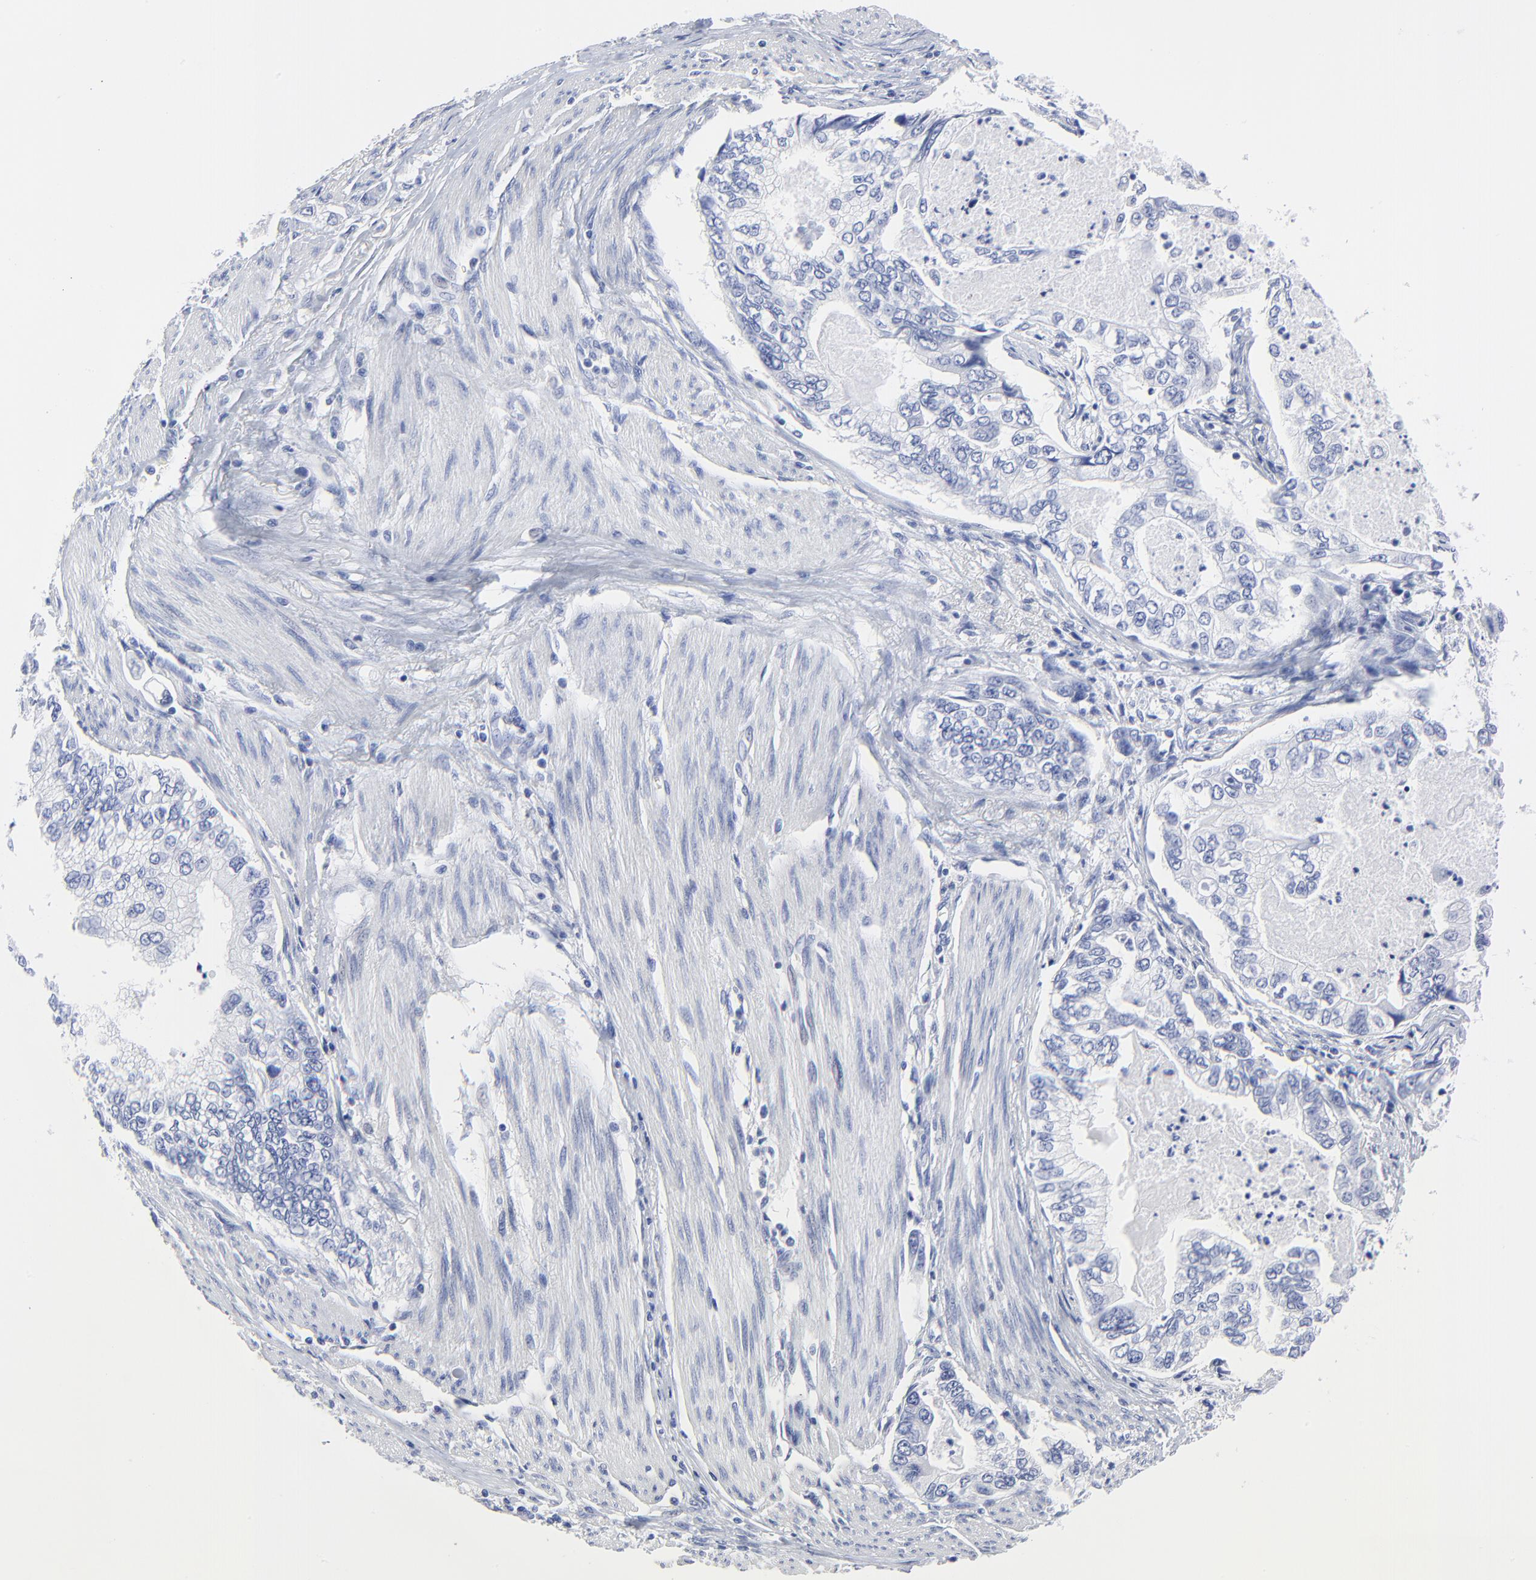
{"staining": {"intensity": "negative", "quantity": "none", "location": "none"}, "tissue": "stomach cancer", "cell_type": "Tumor cells", "image_type": "cancer", "snomed": [{"axis": "morphology", "description": "Adenocarcinoma, NOS"}, {"axis": "topography", "description": "Pancreas"}, {"axis": "topography", "description": "Stomach, upper"}], "caption": "This is an immunohistochemistry (IHC) image of human stomach adenocarcinoma. There is no expression in tumor cells.", "gene": "PSD3", "patient": {"sex": "male", "age": 77}}